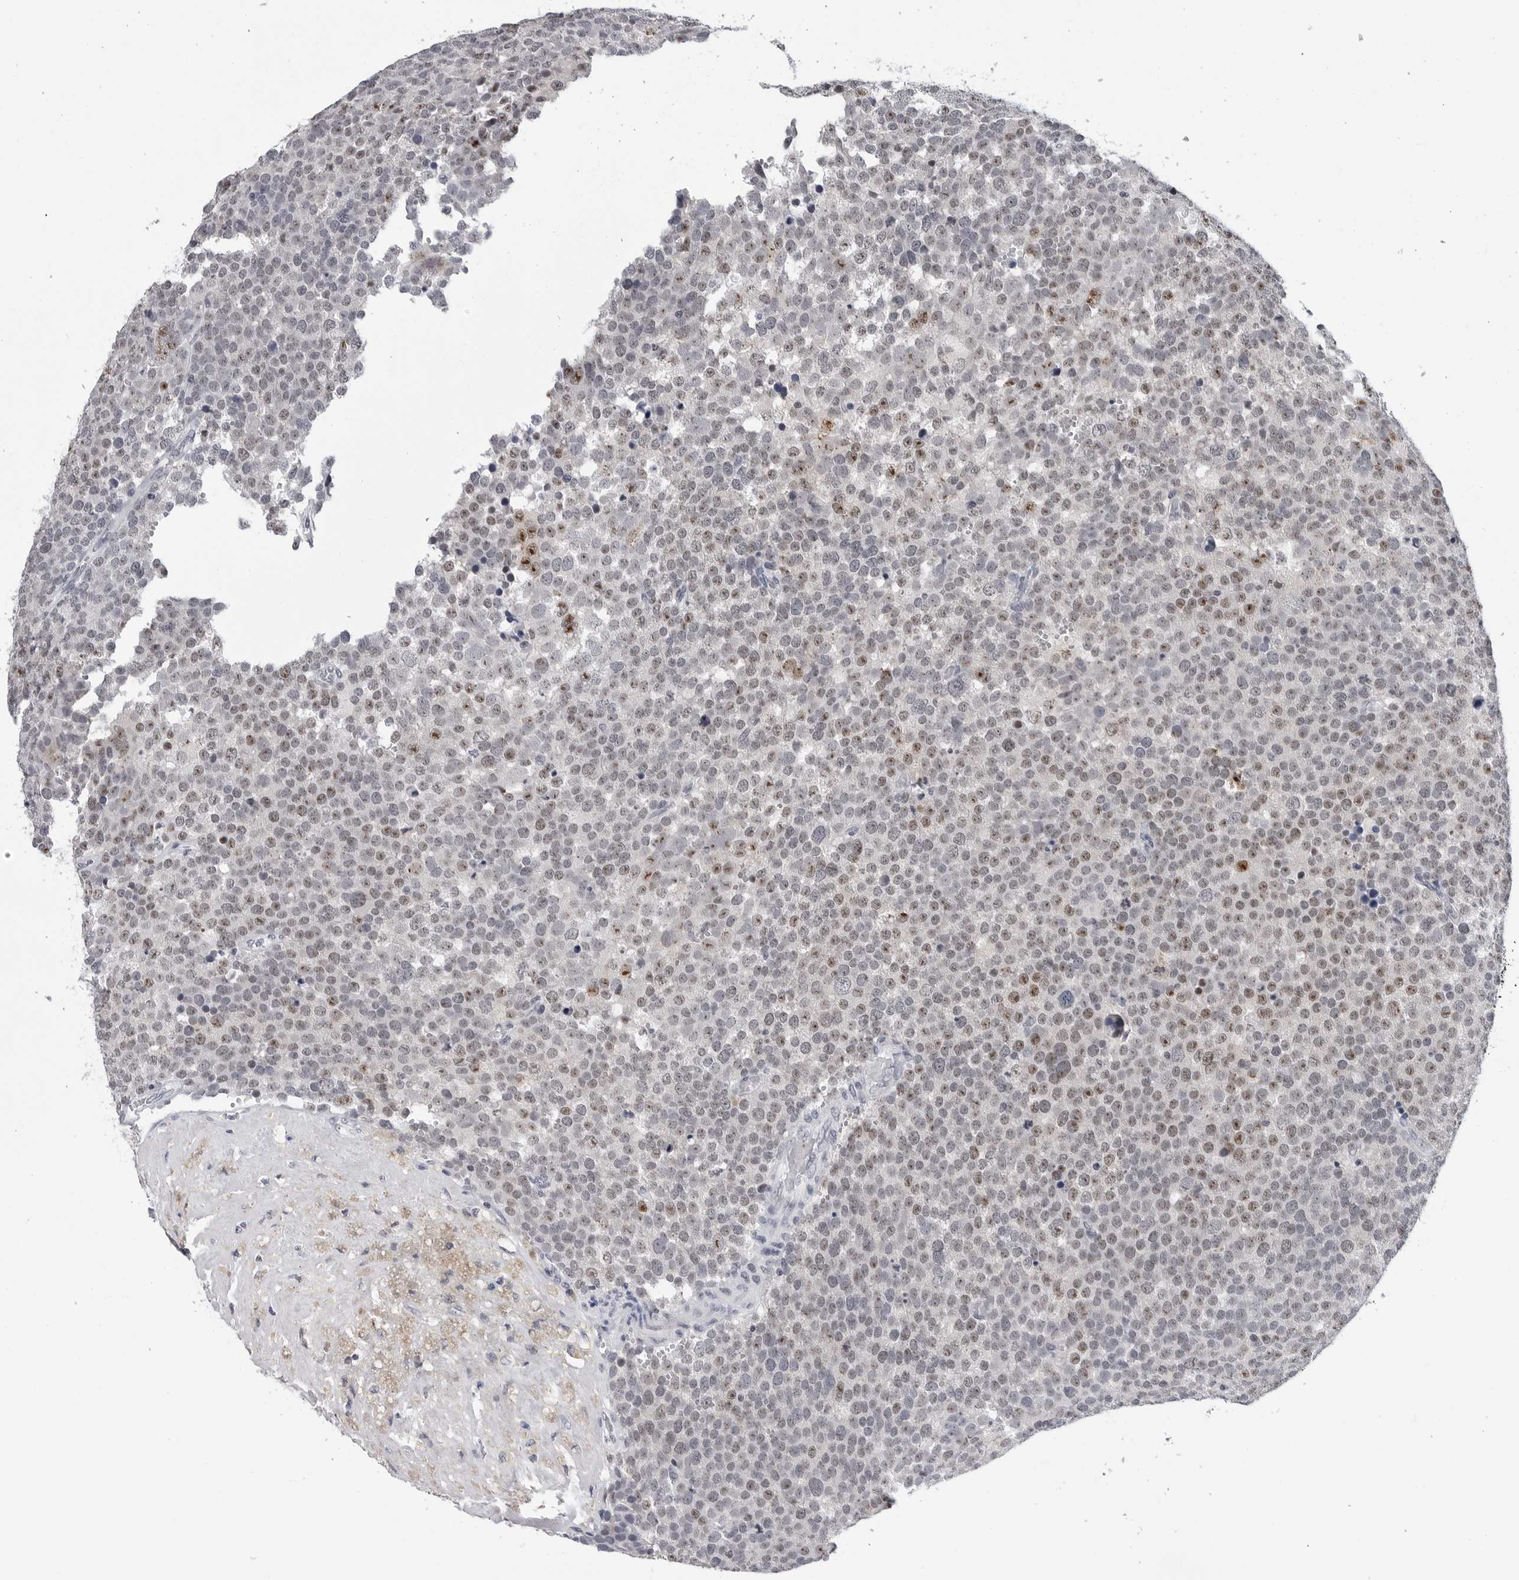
{"staining": {"intensity": "moderate", "quantity": "25%-75%", "location": "nuclear"}, "tissue": "testis cancer", "cell_type": "Tumor cells", "image_type": "cancer", "snomed": [{"axis": "morphology", "description": "Seminoma, NOS"}, {"axis": "topography", "description": "Testis"}], "caption": "Tumor cells exhibit medium levels of moderate nuclear expression in approximately 25%-75% of cells in human testis cancer (seminoma). (brown staining indicates protein expression, while blue staining denotes nuclei).", "gene": "GNL2", "patient": {"sex": "male", "age": 71}}